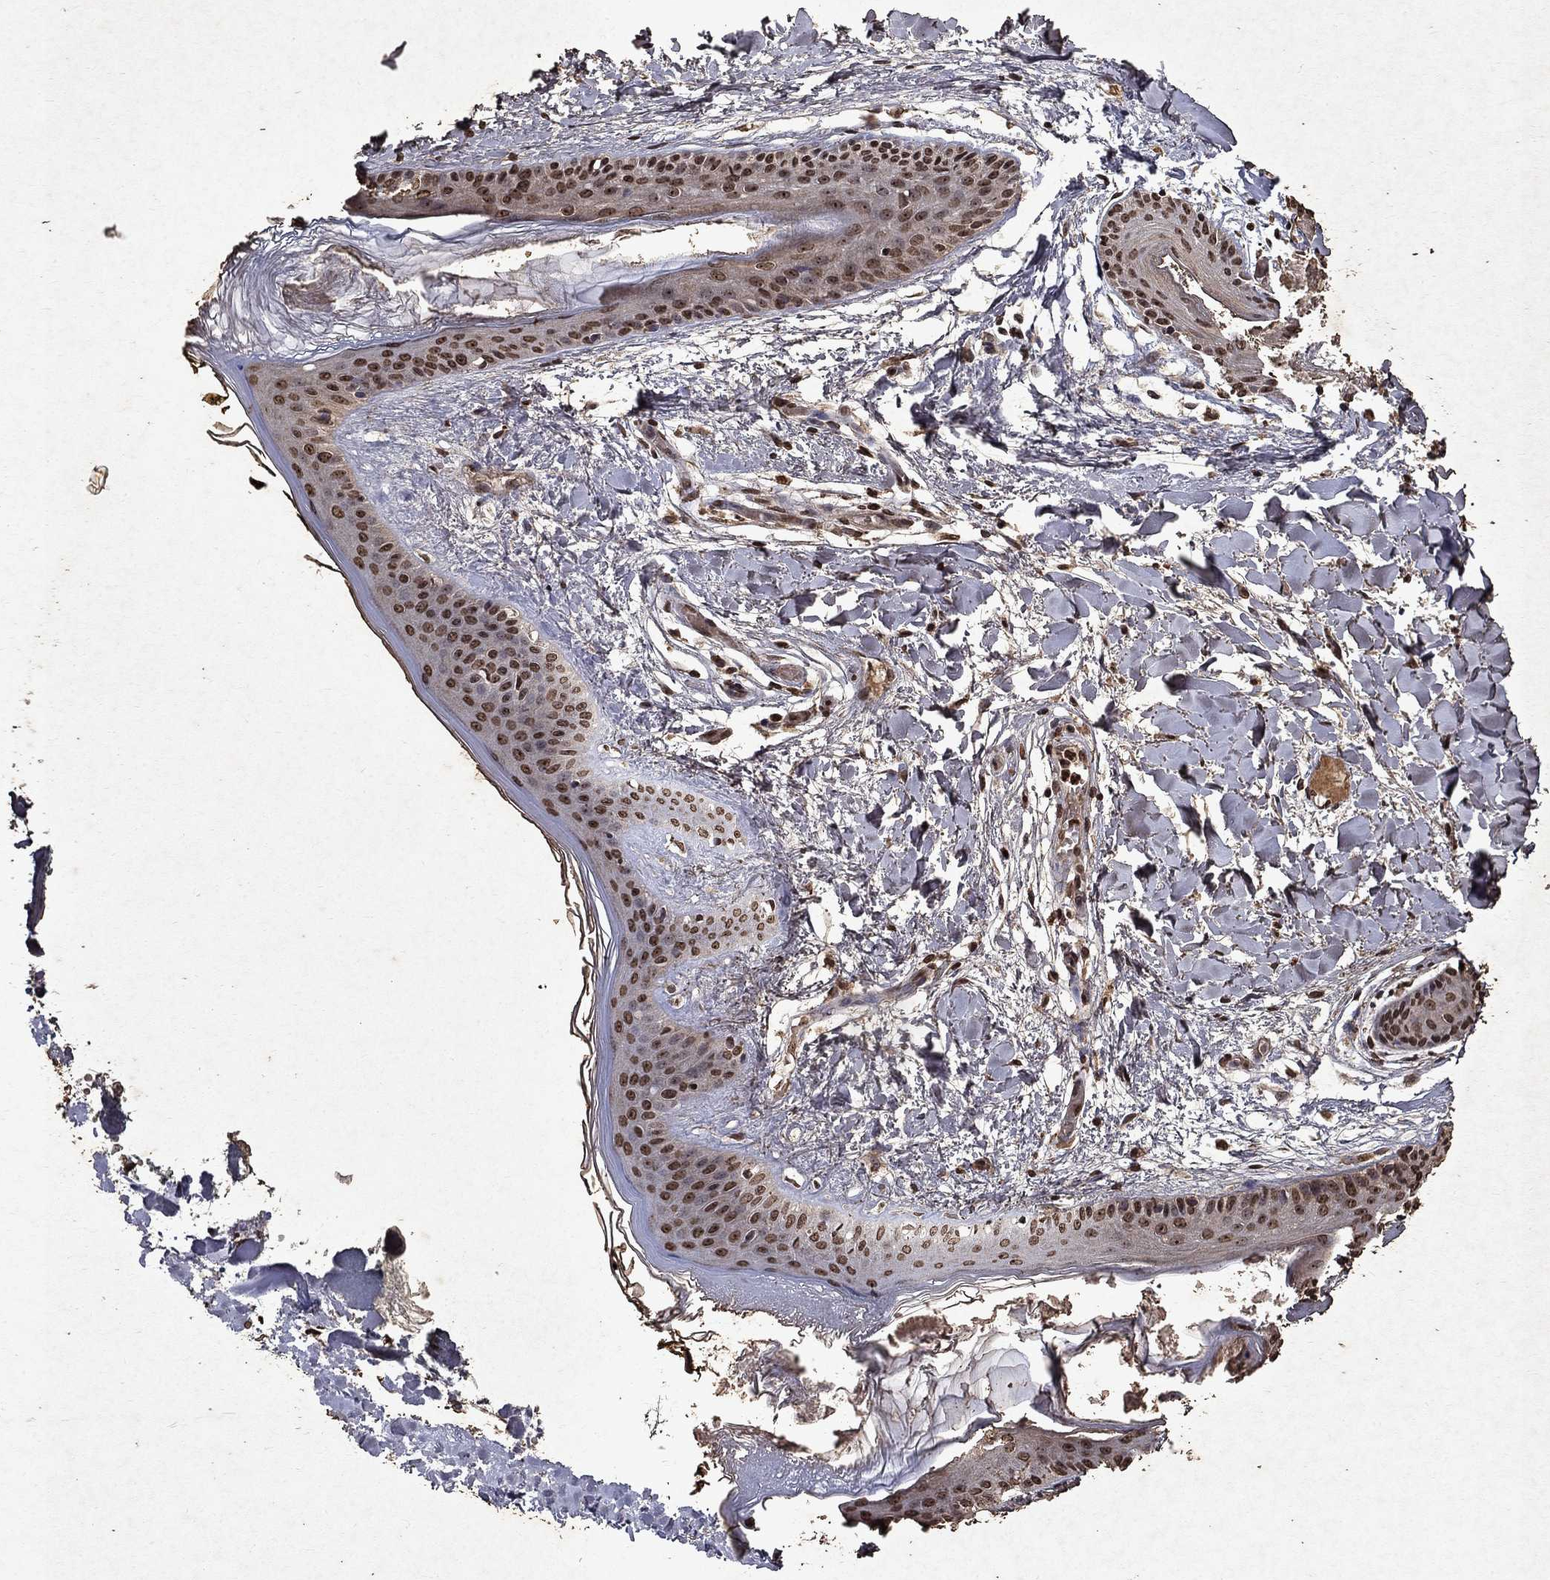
{"staining": {"intensity": "strong", "quantity": "25%-75%", "location": "cytoplasmic/membranous"}, "tissue": "skin", "cell_type": "Fibroblasts", "image_type": "normal", "snomed": [{"axis": "morphology", "description": "Normal tissue, NOS"}, {"axis": "topography", "description": "Skin"}], "caption": "Unremarkable skin was stained to show a protein in brown. There is high levels of strong cytoplasmic/membranous staining in approximately 25%-75% of fibroblasts.", "gene": "PIN4", "patient": {"sex": "female", "age": 34}}